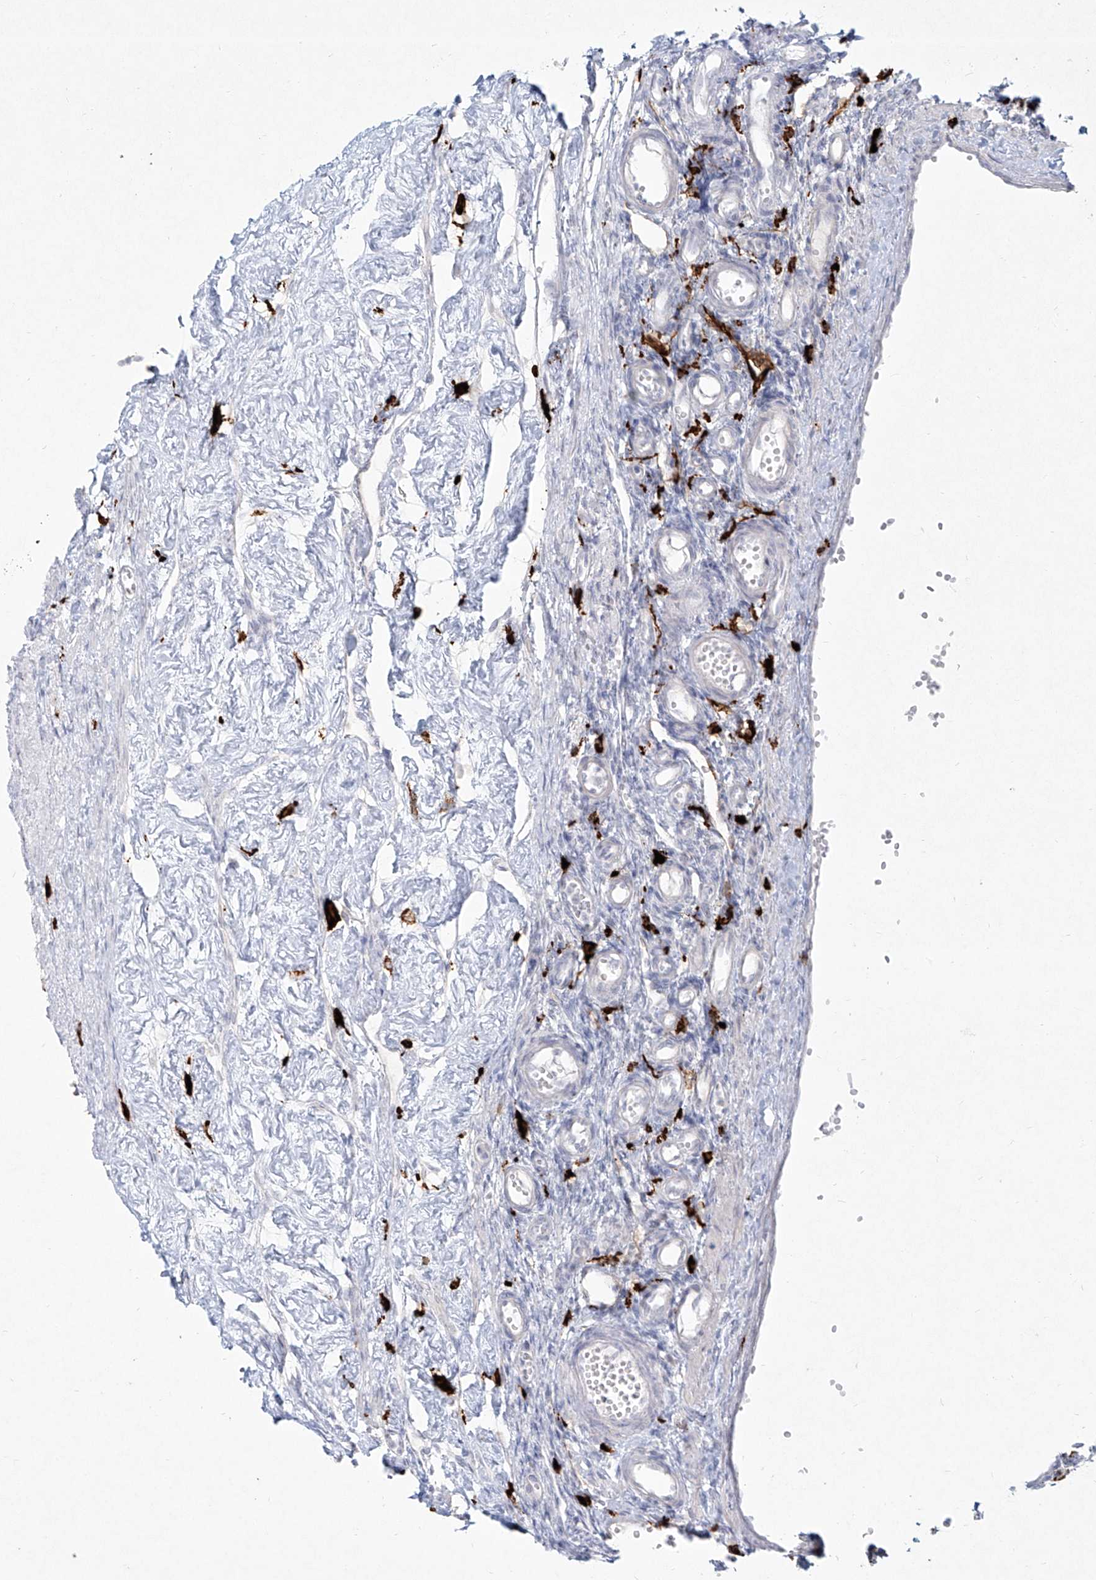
{"staining": {"intensity": "negative", "quantity": "none", "location": "none"}, "tissue": "ovary", "cell_type": "Ovarian stroma cells", "image_type": "normal", "snomed": [{"axis": "morphology", "description": "Normal tissue, NOS"}, {"axis": "morphology", "description": "Cyst, NOS"}, {"axis": "topography", "description": "Ovary"}], "caption": "High magnification brightfield microscopy of normal ovary stained with DAB (brown) and counterstained with hematoxylin (blue): ovarian stroma cells show no significant expression. (Immunohistochemistry (ihc), brightfield microscopy, high magnification).", "gene": "CD209", "patient": {"sex": "female", "age": 33}}